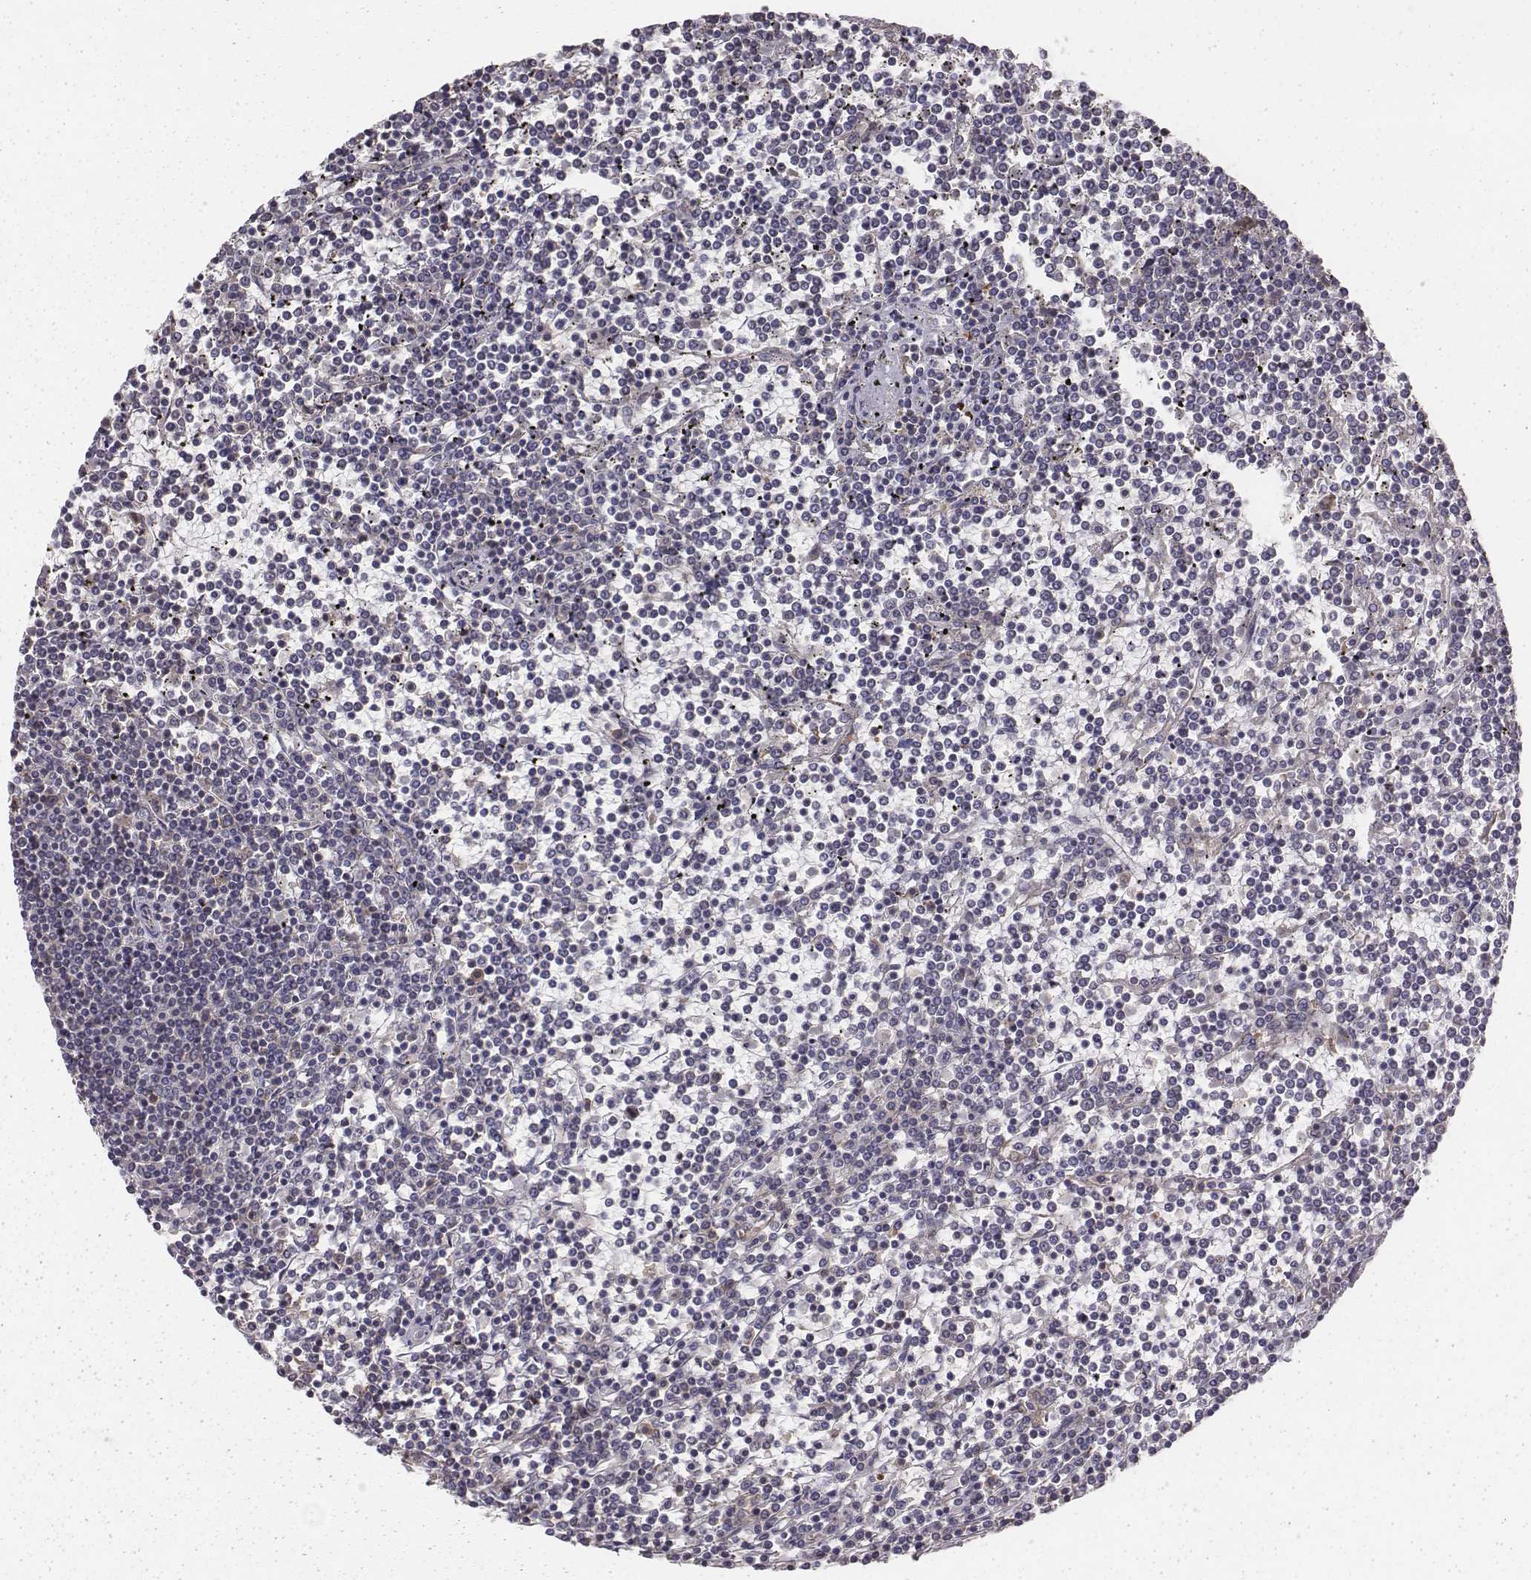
{"staining": {"intensity": "negative", "quantity": "none", "location": "none"}, "tissue": "lymphoma", "cell_type": "Tumor cells", "image_type": "cancer", "snomed": [{"axis": "morphology", "description": "Malignant lymphoma, non-Hodgkin's type, Low grade"}, {"axis": "topography", "description": "Spleen"}], "caption": "The image reveals no staining of tumor cells in lymphoma.", "gene": "CAD", "patient": {"sex": "female", "age": 19}}